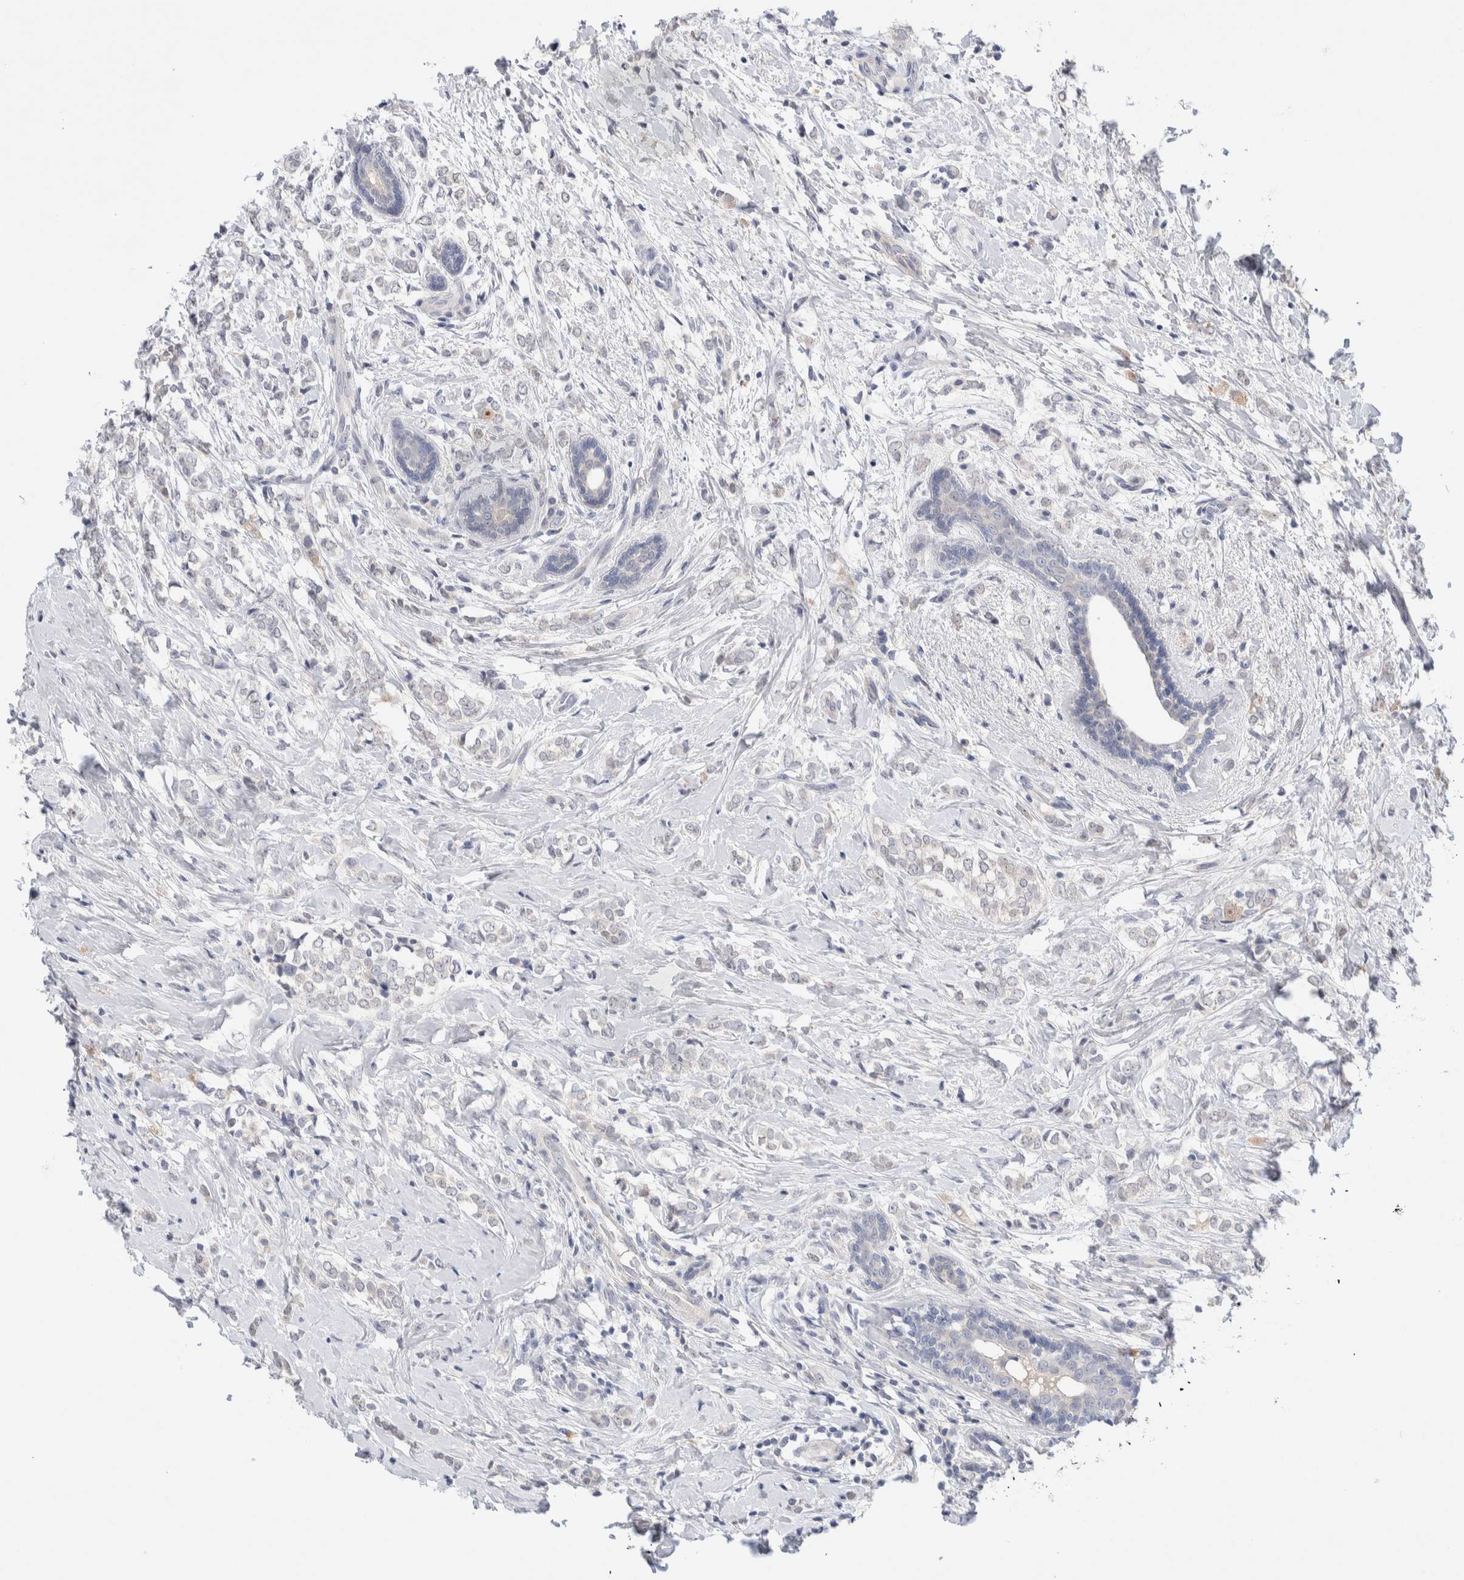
{"staining": {"intensity": "negative", "quantity": "none", "location": "none"}, "tissue": "breast cancer", "cell_type": "Tumor cells", "image_type": "cancer", "snomed": [{"axis": "morphology", "description": "Normal tissue, NOS"}, {"axis": "morphology", "description": "Lobular carcinoma"}, {"axis": "topography", "description": "Breast"}], "caption": "Immunohistochemistry (IHC) photomicrograph of neoplastic tissue: human breast cancer (lobular carcinoma) stained with DAB reveals no significant protein positivity in tumor cells. Brightfield microscopy of IHC stained with DAB (brown) and hematoxylin (blue), captured at high magnification.", "gene": "DNAJB6", "patient": {"sex": "female", "age": 47}}